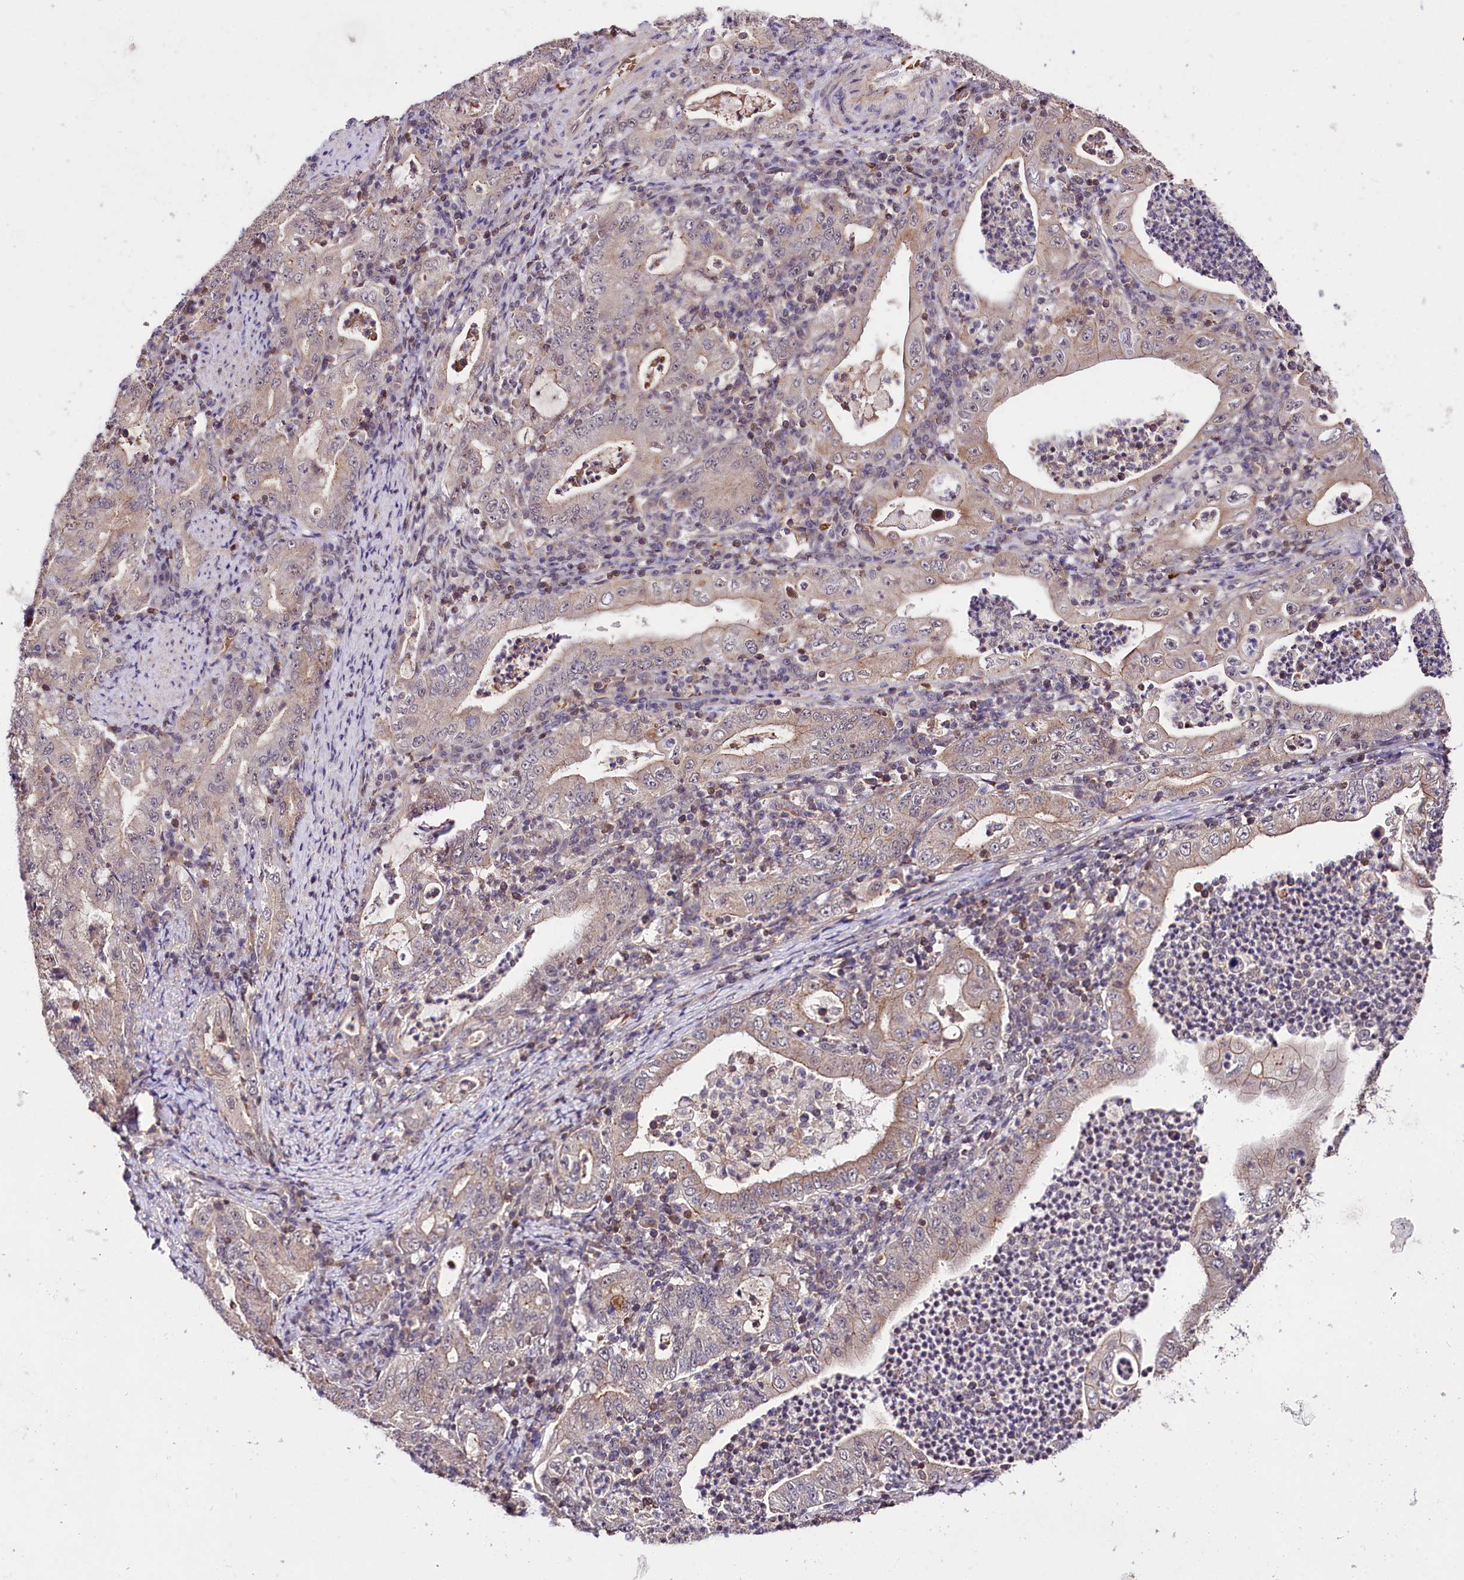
{"staining": {"intensity": "moderate", "quantity": "<25%", "location": "cytoplasmic/membranous"}, "tissue": "stomach cancer", "cell_type": "Tumor cells", "image_type": "cancer", "snomed": [{"axis": "morphology", "description": "Normal tissue, NOS"}, {"axis": "morphology", "description": "Adenocarcinoma, NOS"}, {"axis": "topography", "description": "Esophagus"}, {"axis": "topography", "description": "Stomach, upper"}, {"axis": "topography", "description": "Peripheral nerve tissue"}], "caption": "Human stomach adenocarcinoma stained with a brown dye exhibits moderate cytoplasmic/membranous positive positivity in approximately <25% of tumor cells.", "gene": "TAFAZZIN", "patient": {"sex": "male", "age": 62}}